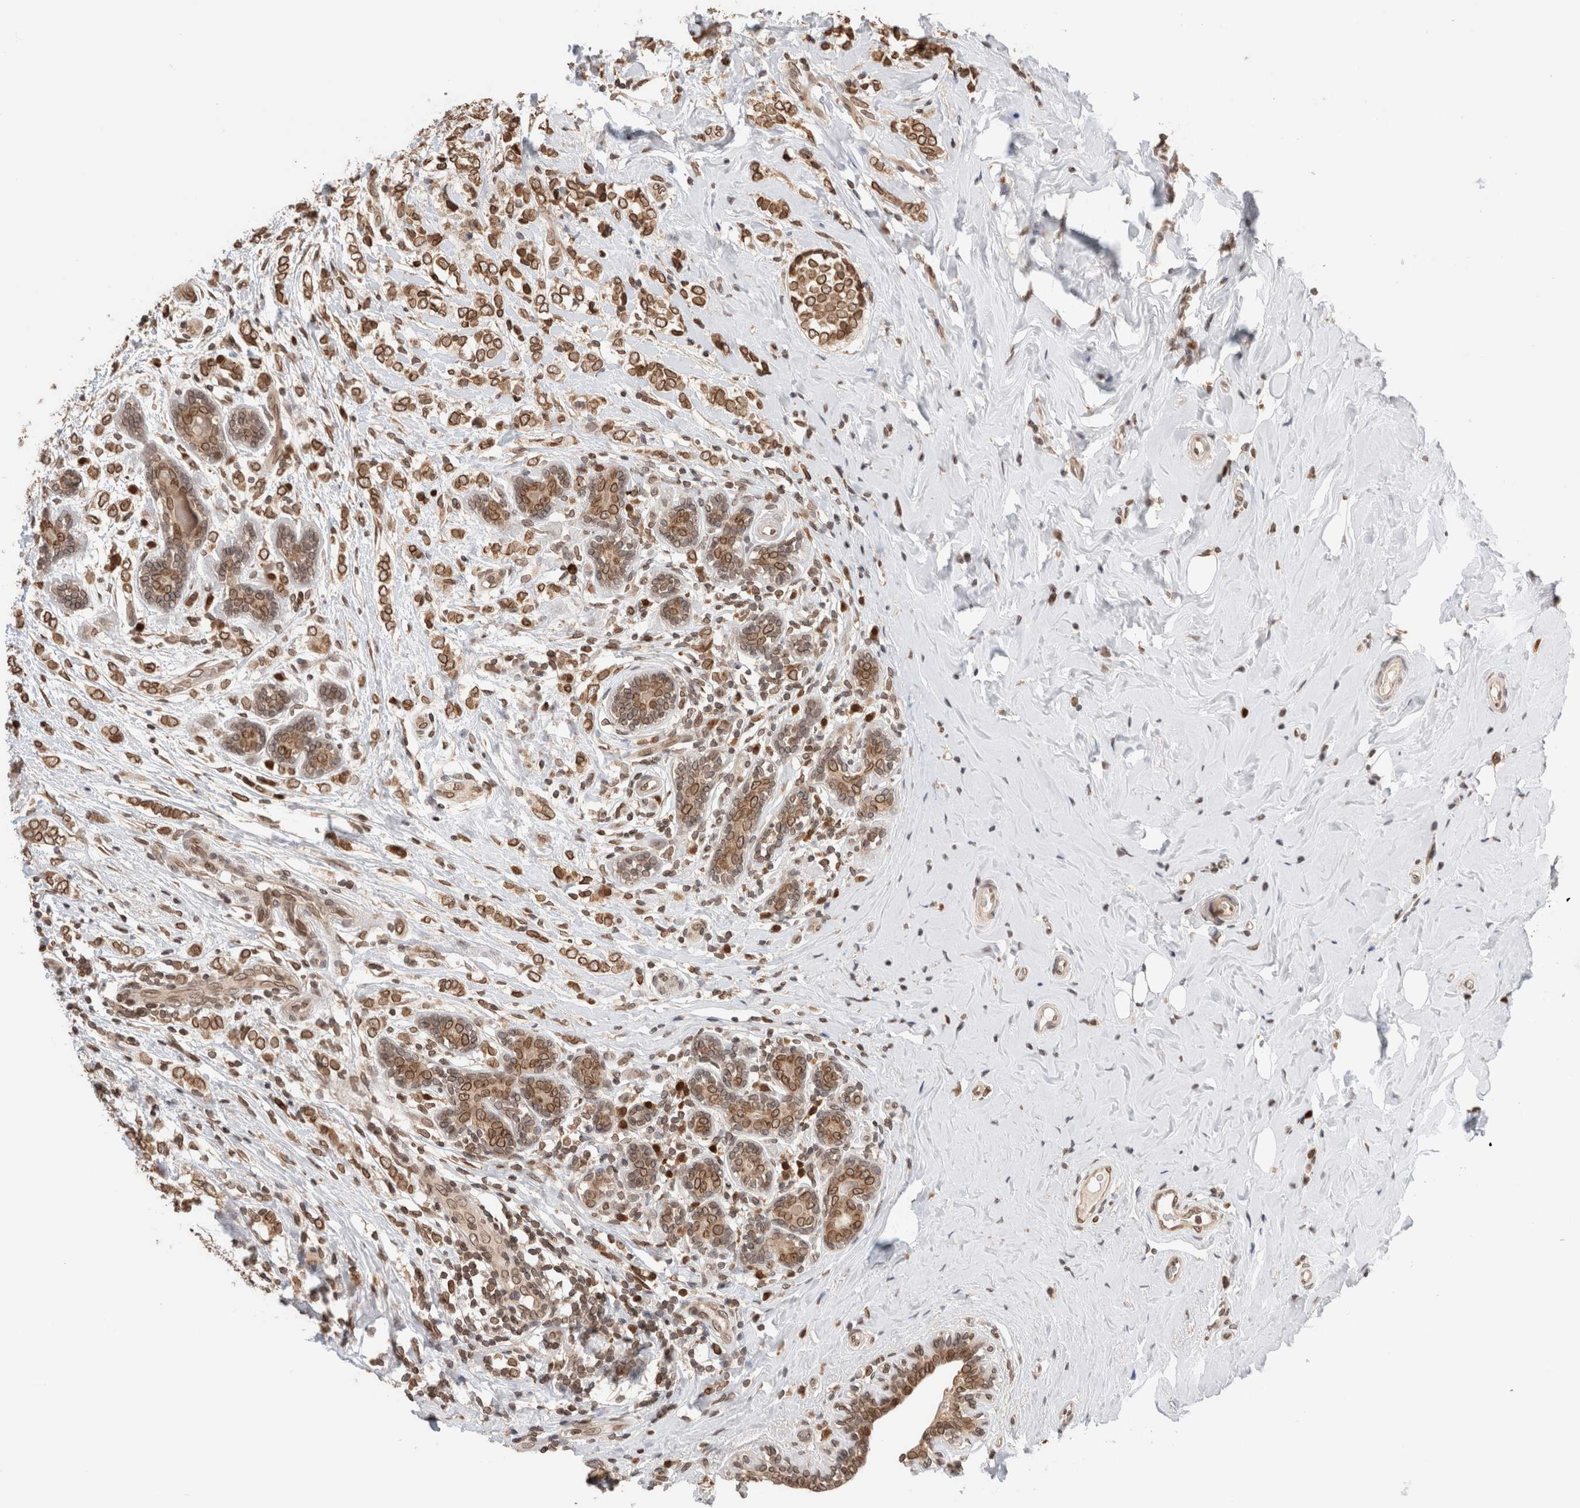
{"staining": {"intensity": "moderate", "quantity": ">75%", "location": "cytoplasmic/membranous,nuclear"}, "tissue": "breast cancer", "cell_type": "Tumor cells", "image_type": "cancer", "snomed": [{"axis": "morphology", "description": "Normal tissue, NOS"}, {"axis": "morphology", "description": "Lobular carcinoma"}, {"axis": "topography", "description": "Breast"}], "caption": "A brown stain shows moderate cytoplasmic/membranous and nuclear staining of a protein in human breast cancer (lobular carcinoma) tumor cells.", "gene": "TPR", "patient": {"sex": "female", "age": 47}}